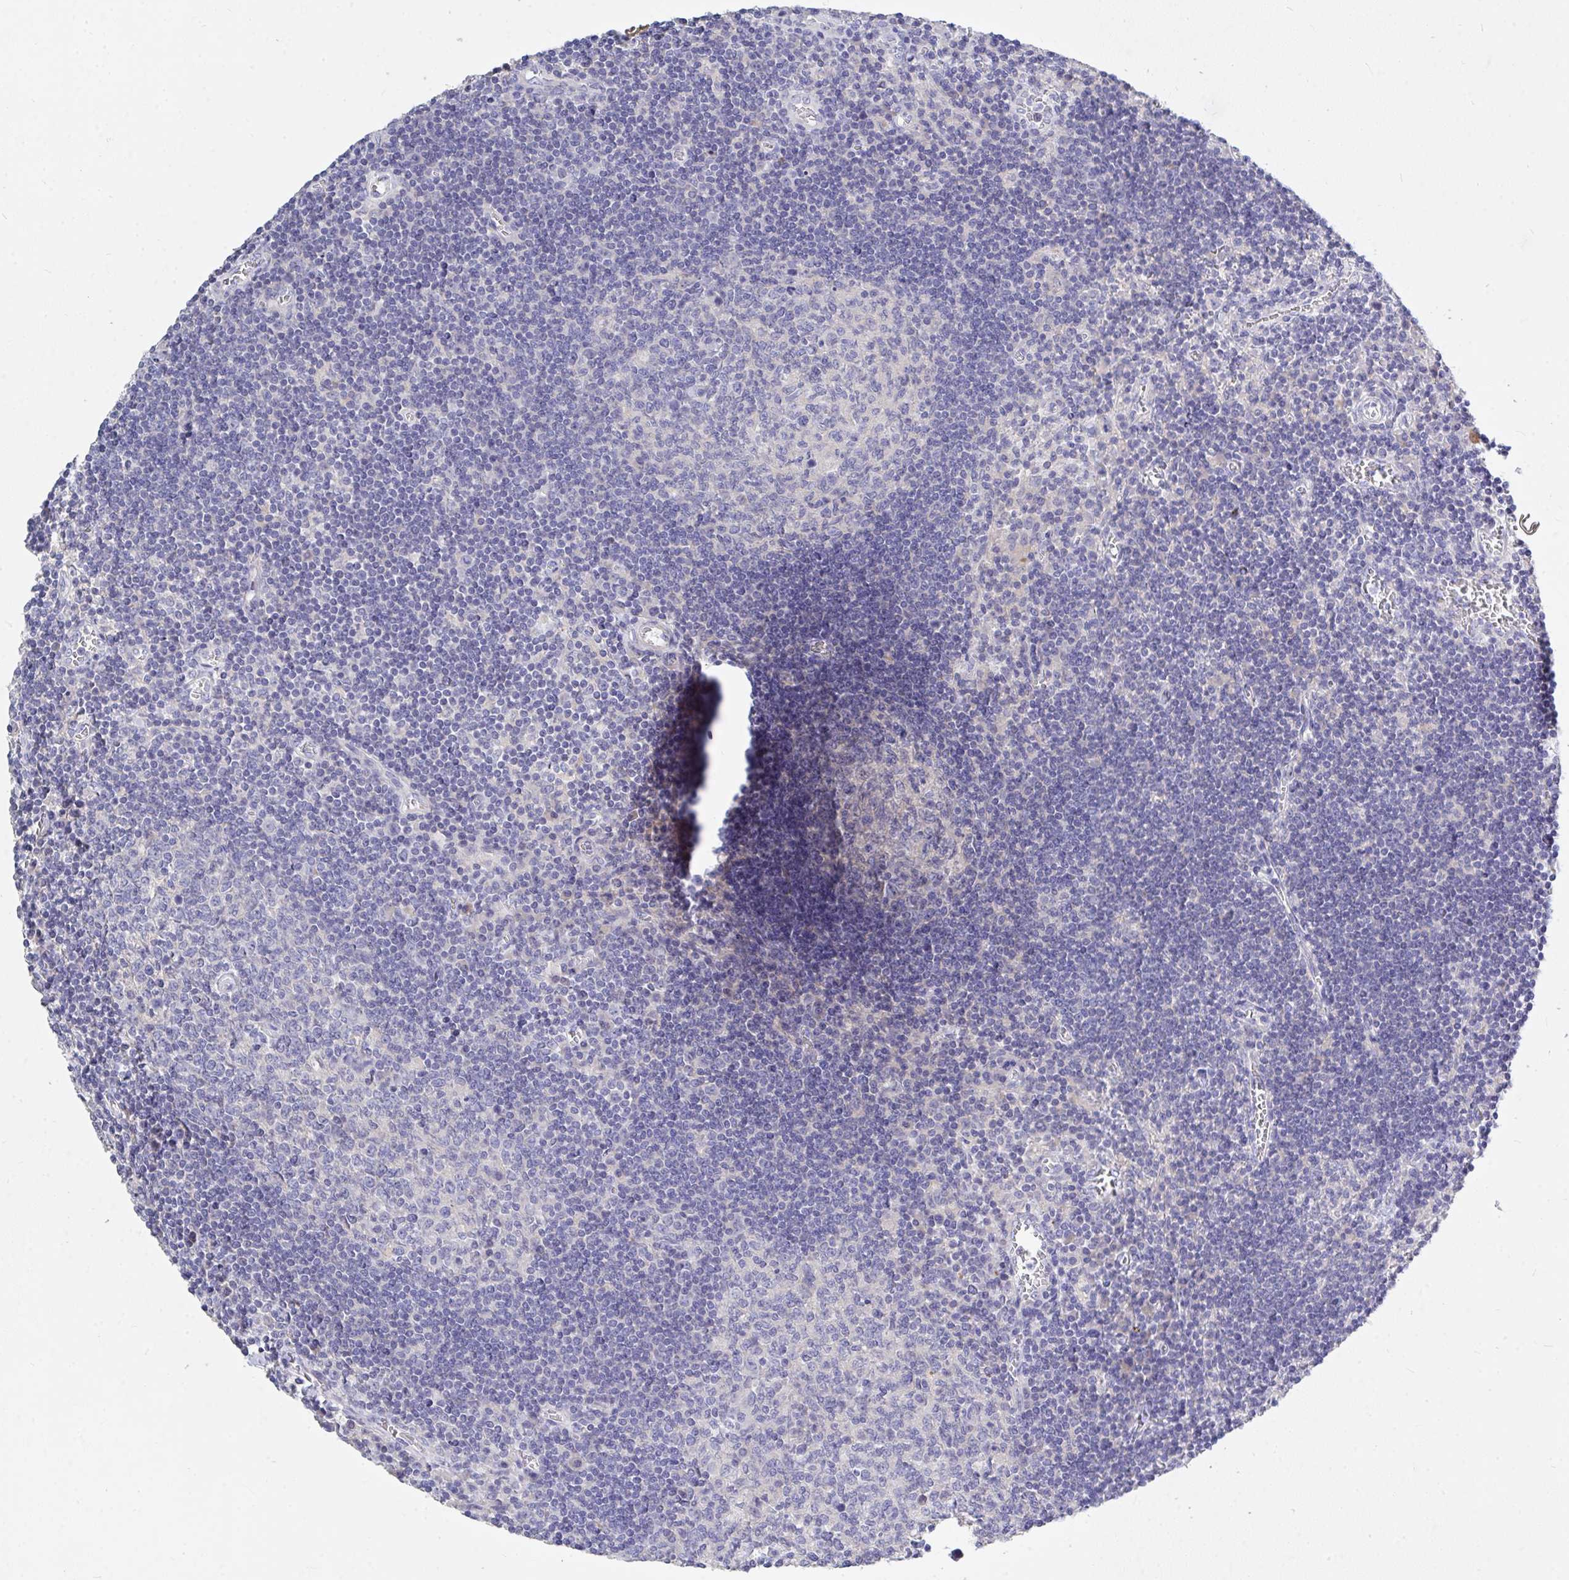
{"staining": {"intensity": "negative", "quantity": "none", "location": "none"}, "tissue": "lymph node", "cell_type": "Germinal center cells", "image_type": "normal", "snomed": [{"axis": "morphology", "description": "Normal tissue, NOS"}, {"axis": "topography", "description": "Lymph node"}], "caption": "Germinal center cells are negative for brown protein staining in benign lymph node. (Brightfield microscopy of DAB (3,3'-diaminobenzidine) immunohistochemistry at high magnification).", "gene": "ZNF561", "patient": {"sex": "male", "age": 67}}